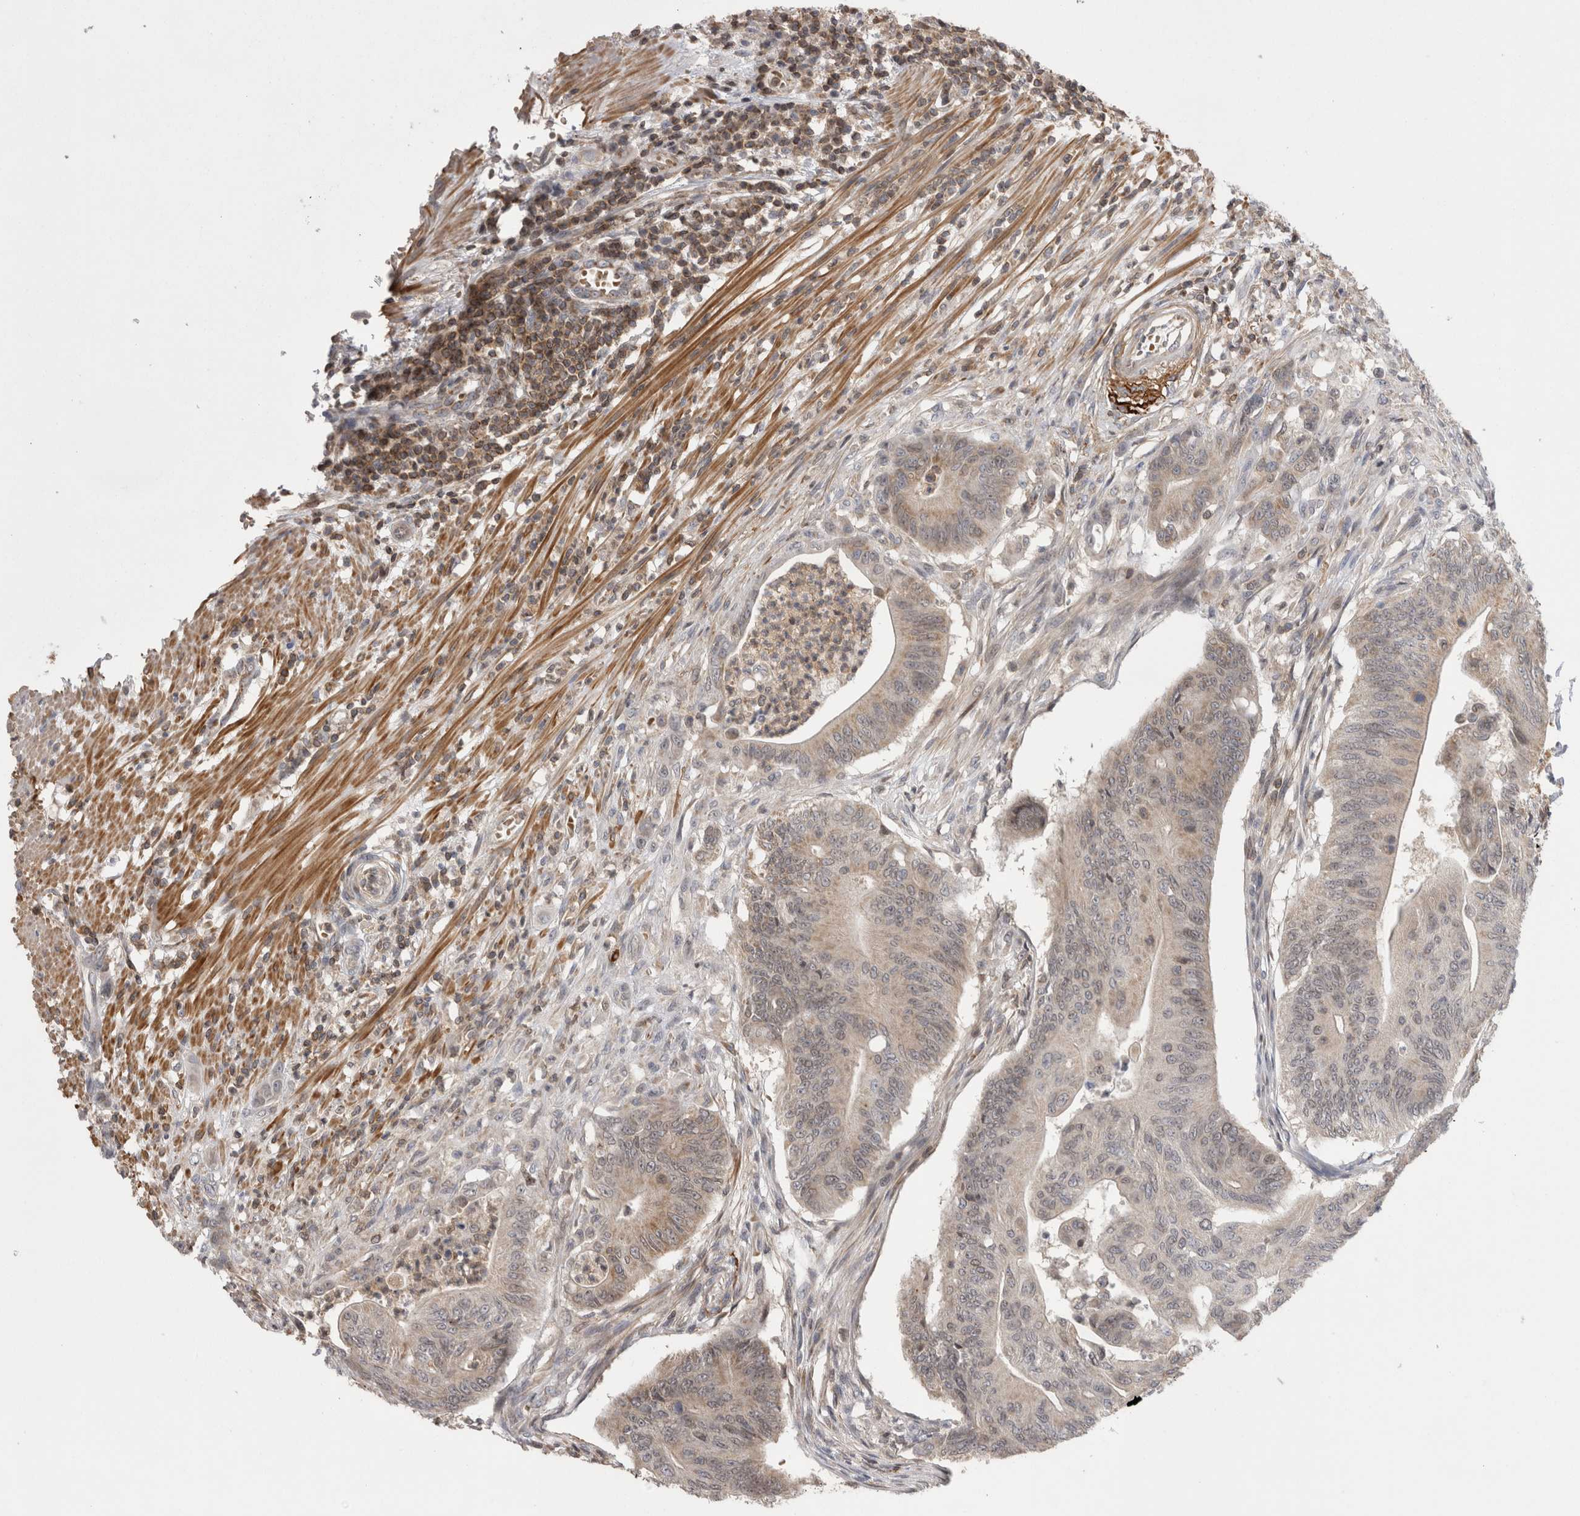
{"staining": {"intensity": "weak", "quantity": "<25%", "location": "cytoplasmic/membranous"}, "tissue": "colorectal cancer", "cell_type": "Tumor cells", "image_type": "cancer", "snomed": [{"axis": "morphology", "description": "Adenoma, NOS"}, {"axis": "morphology", "description": "Adenocarcinoma, NOS"}, {"axis": "topography", "description": "Colon"}], "caption": "Human colorectal cancer (adenoma) stained for a protein using IHC reveals no positivity in tumor cells.", "gene": "DARS2", "patient": {"sex": "male", "age": 79}}